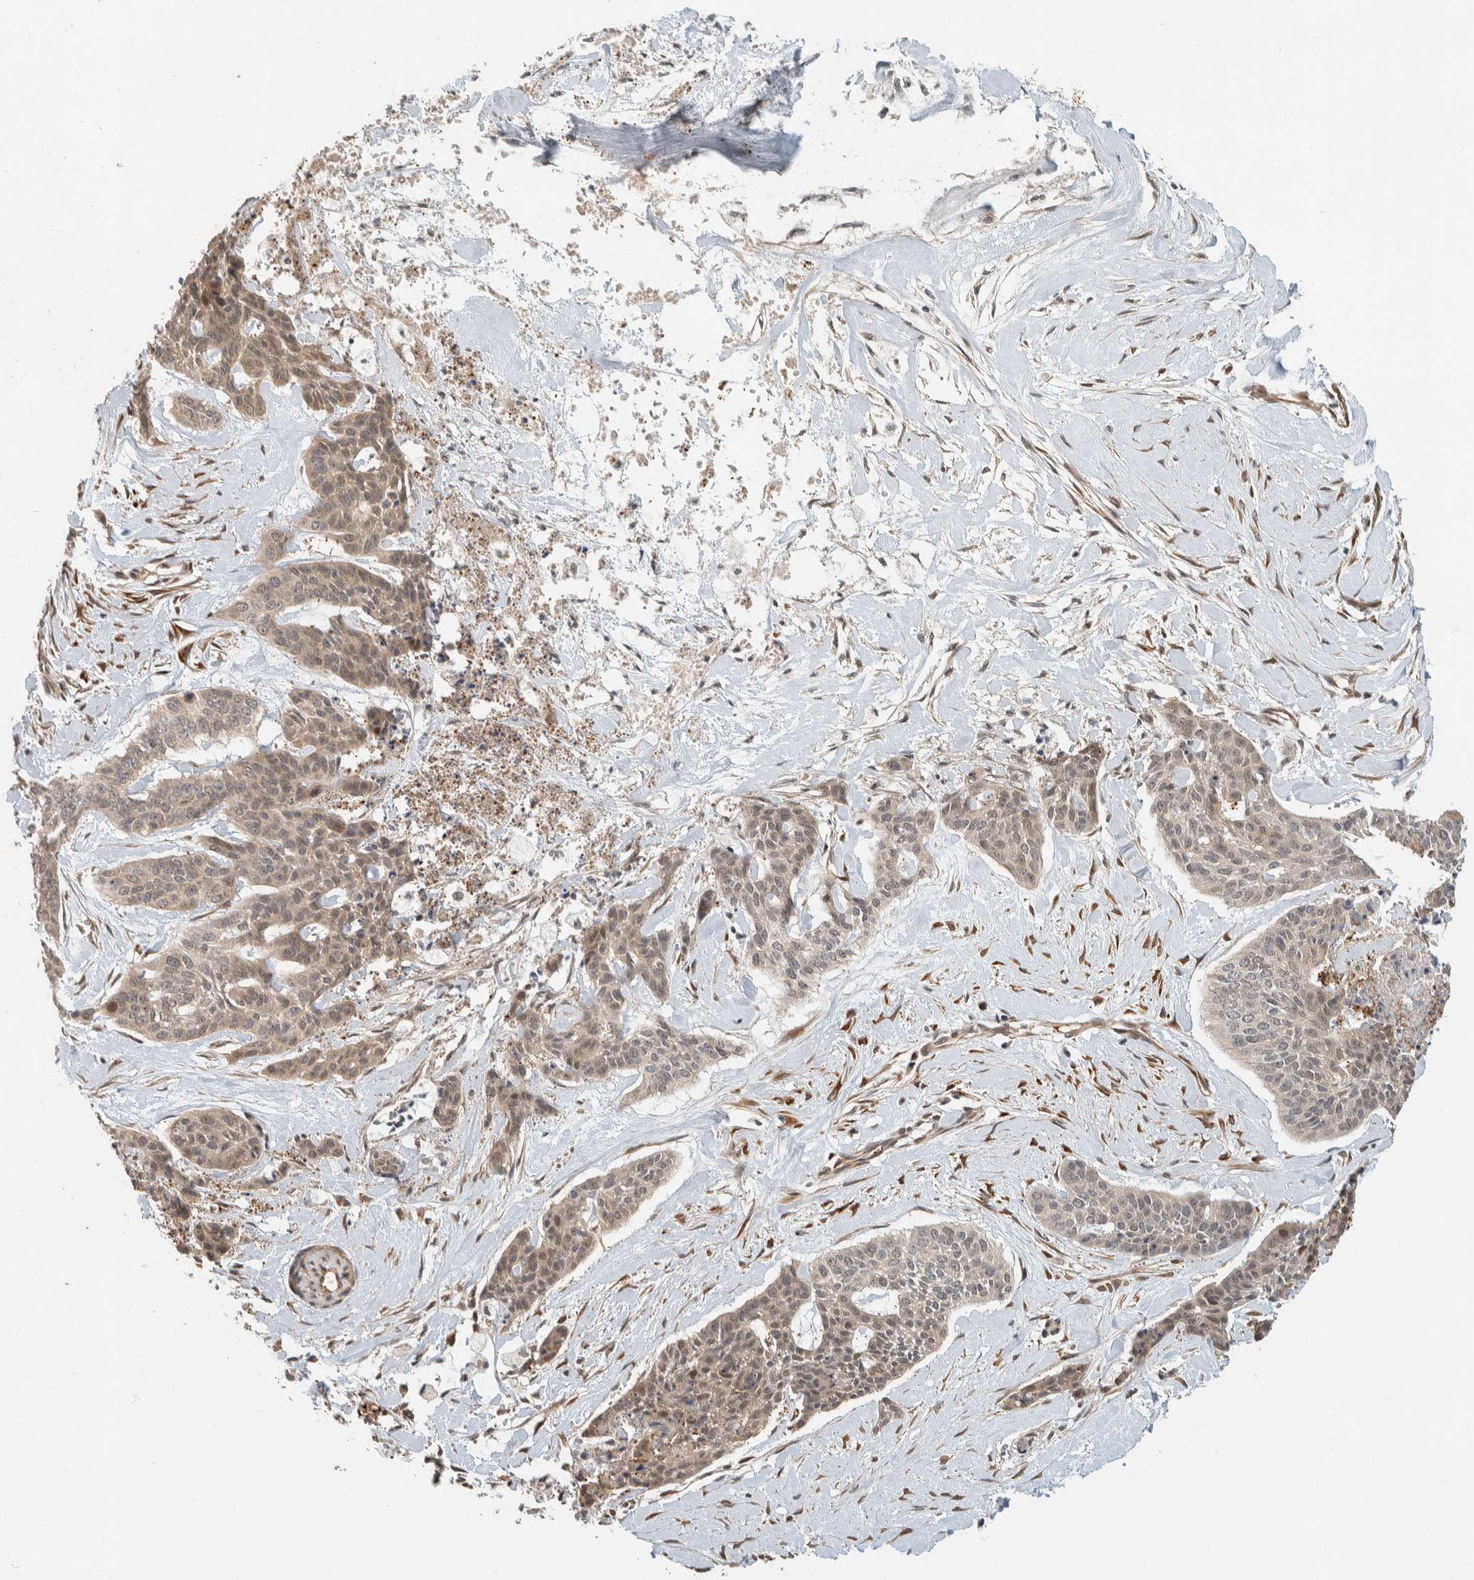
{"staining": {"intensity": "weak", "quantity": ">75%", "location": "cytoplasmic/membranous,nuclear"}, "tissue": "skin cancer", "cell_type": "Tumor cells", "image_type": "cancer", "snomed": [{"axis": "morphology", "description": "Basal cell carcinoma"}, {"axis": "topography", "description": "Skin"}], "caption": "Protein expression analysis of human skin cancer (basal cell carcinoma) reveals weak cytoplasmic/membranous and nuclear positivity in about >75% of tumor cells.", "gene": "ZBTB2", "patient": {"sex": "female", "age": 64}}